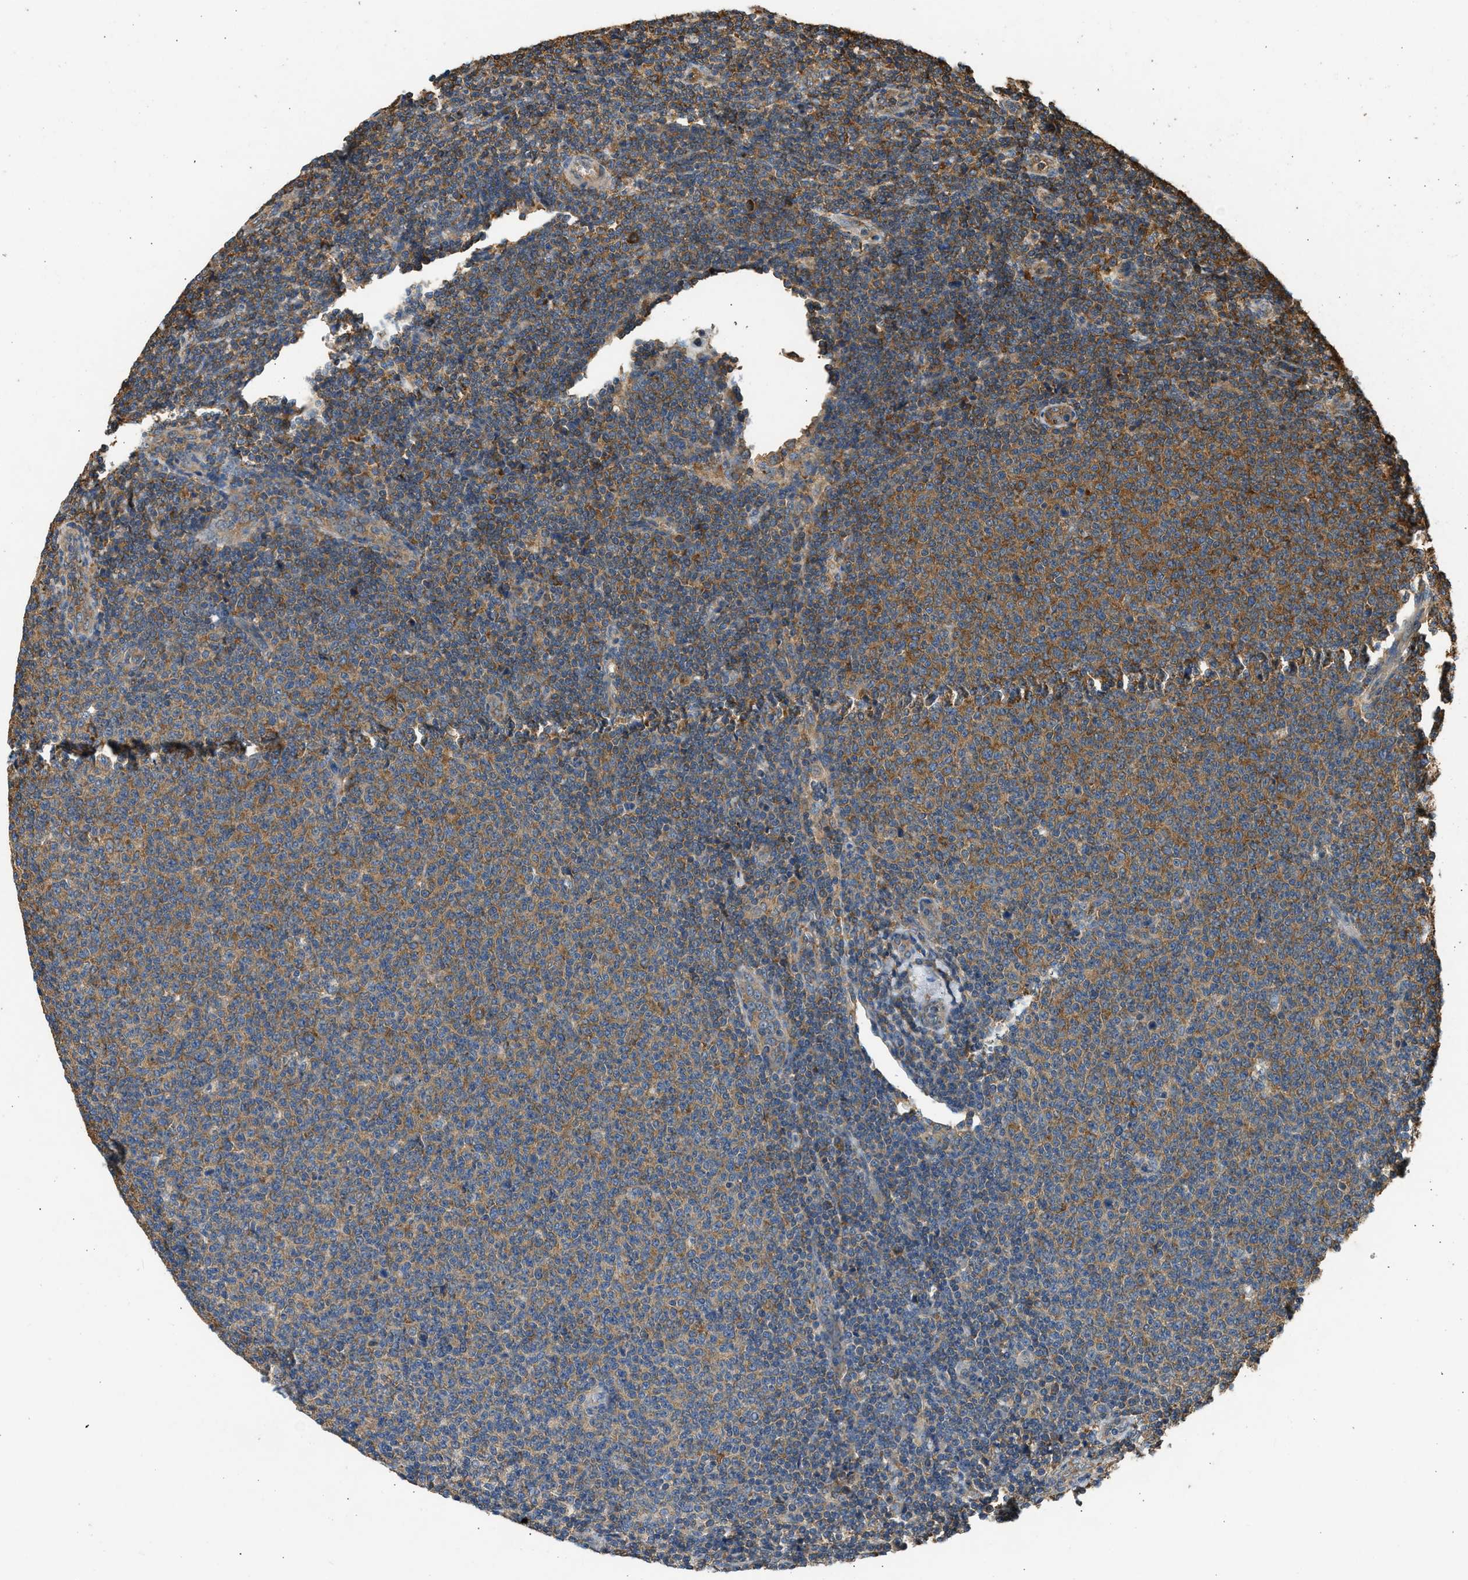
{"staining": {"intensity": "moderate", "quantity": ">75%", "location": "cytoplasmic/membranous"}, "tissue": "lymphoma", "cell_type": "Tumor cells", "image_type": "cancer", "snomed": [{"axis": "morphology", "description": "Malignant lymphoma, non-Hodgkin's type, Low grade"}, {"axis": "topography", "description": "Lymph node"}], "caption": "High-magnification brightfield microscopy of malignant lymphoma, non-Hodgkin's type (low-grade) stained with DAB (3,3'-diaminobenzidine) (brown) and counterstained with hematoxylin (blue). tumor cells exhibit moderate cytoplasmic/membranous expression is appreciated in approximately>75% of cells.", "gene": "SLC36A4", "patient": {"sex": "male", "age": 66}}